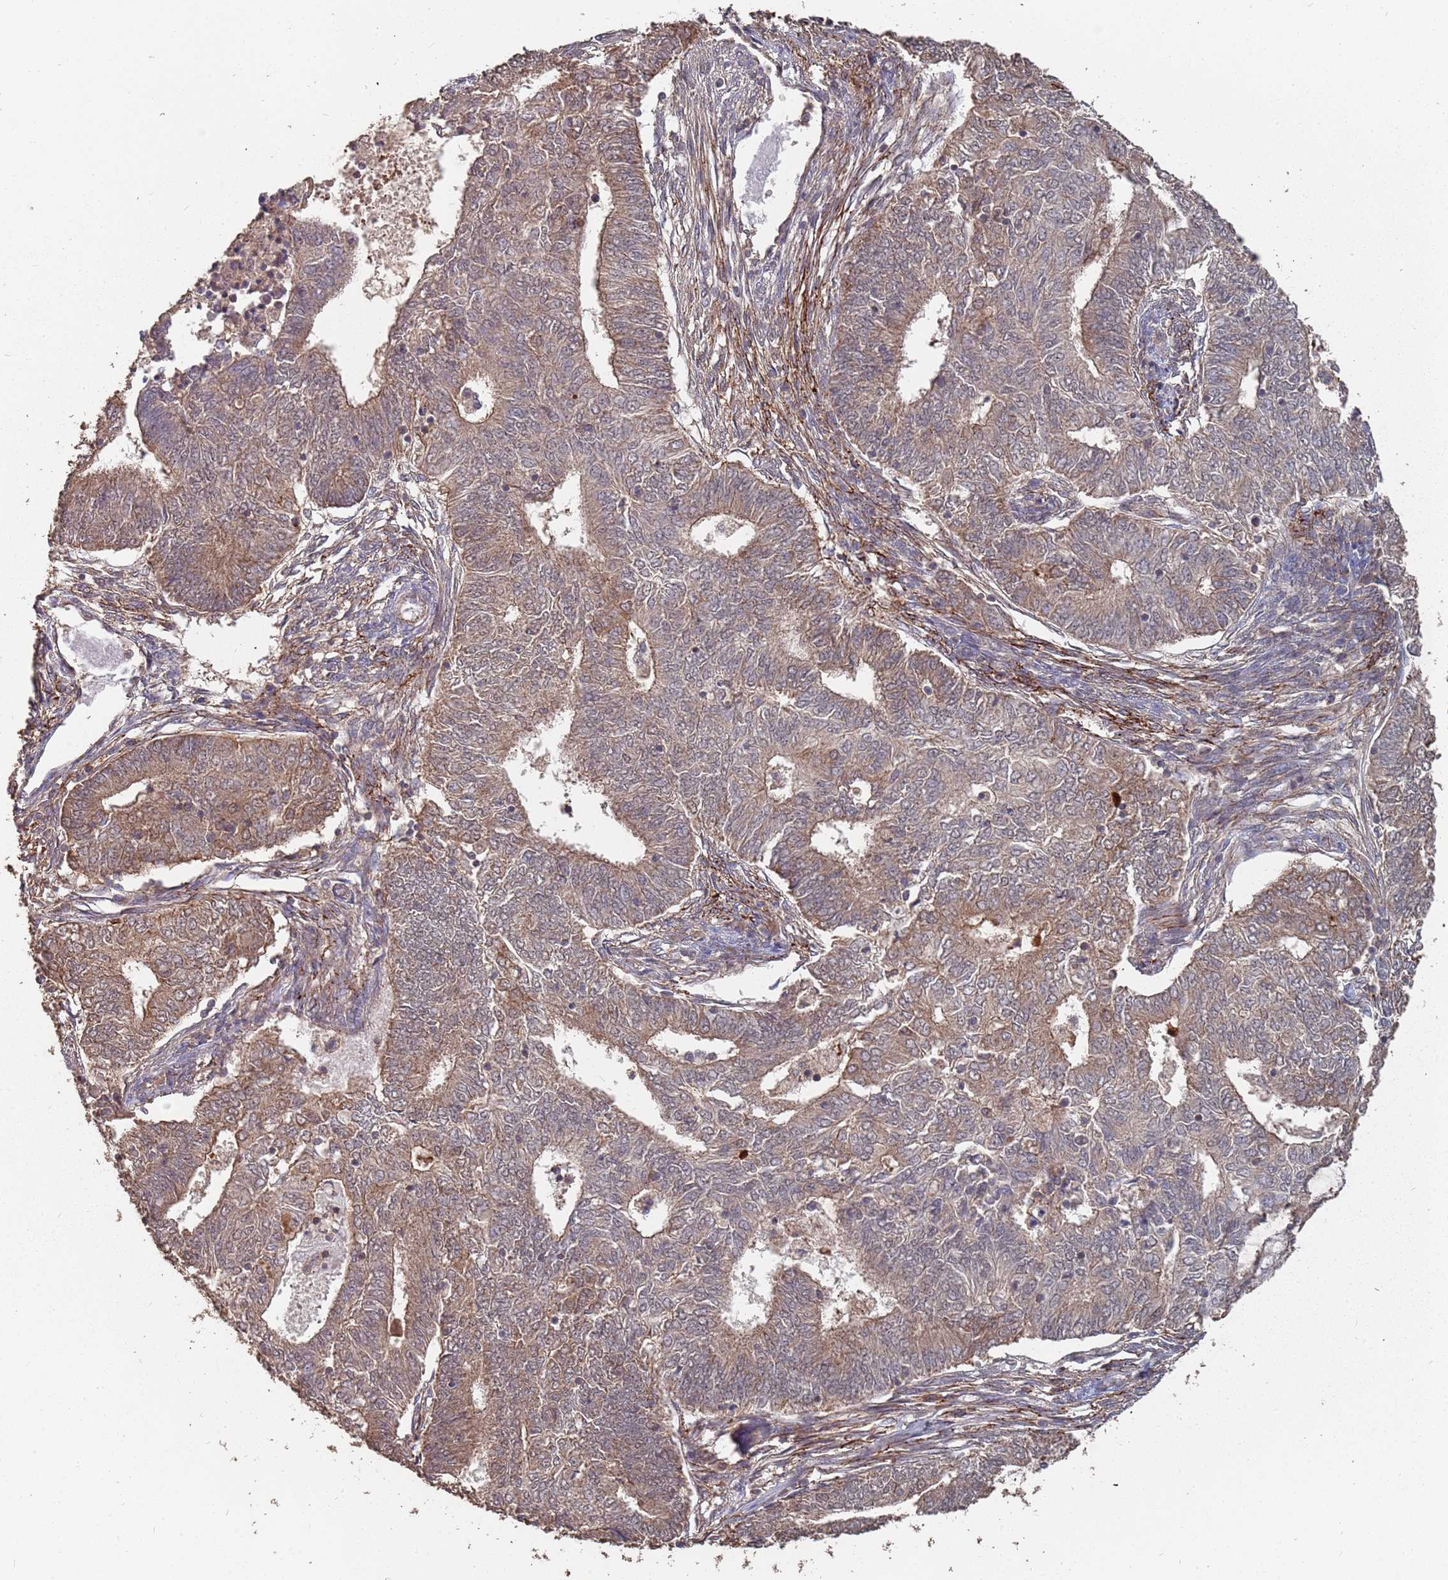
{"staining": {"intensity": "moderate", "quantity": ">75%", "location": "cytoplasmic/membranous"}, "tissue": "endometrial cancer", "cell_type": "Tumor cells", "image_type": "cancer", "snomed": [{"axis": "morphology", "description": "Adenocarcinoma, NOS"}, {"axis": "topography", "description": "Endometrium"}], "caption": "This photomicrograph demonstrates immunohistochemistry (IHC) staining of endometrial cancer (adenocarcinoma), with medium moderate cytoplasmic/membranous positivity in approximately >75% of tumor cells.", "gene": "PRORP", "patient": {"sex": "female", "age": 62}}